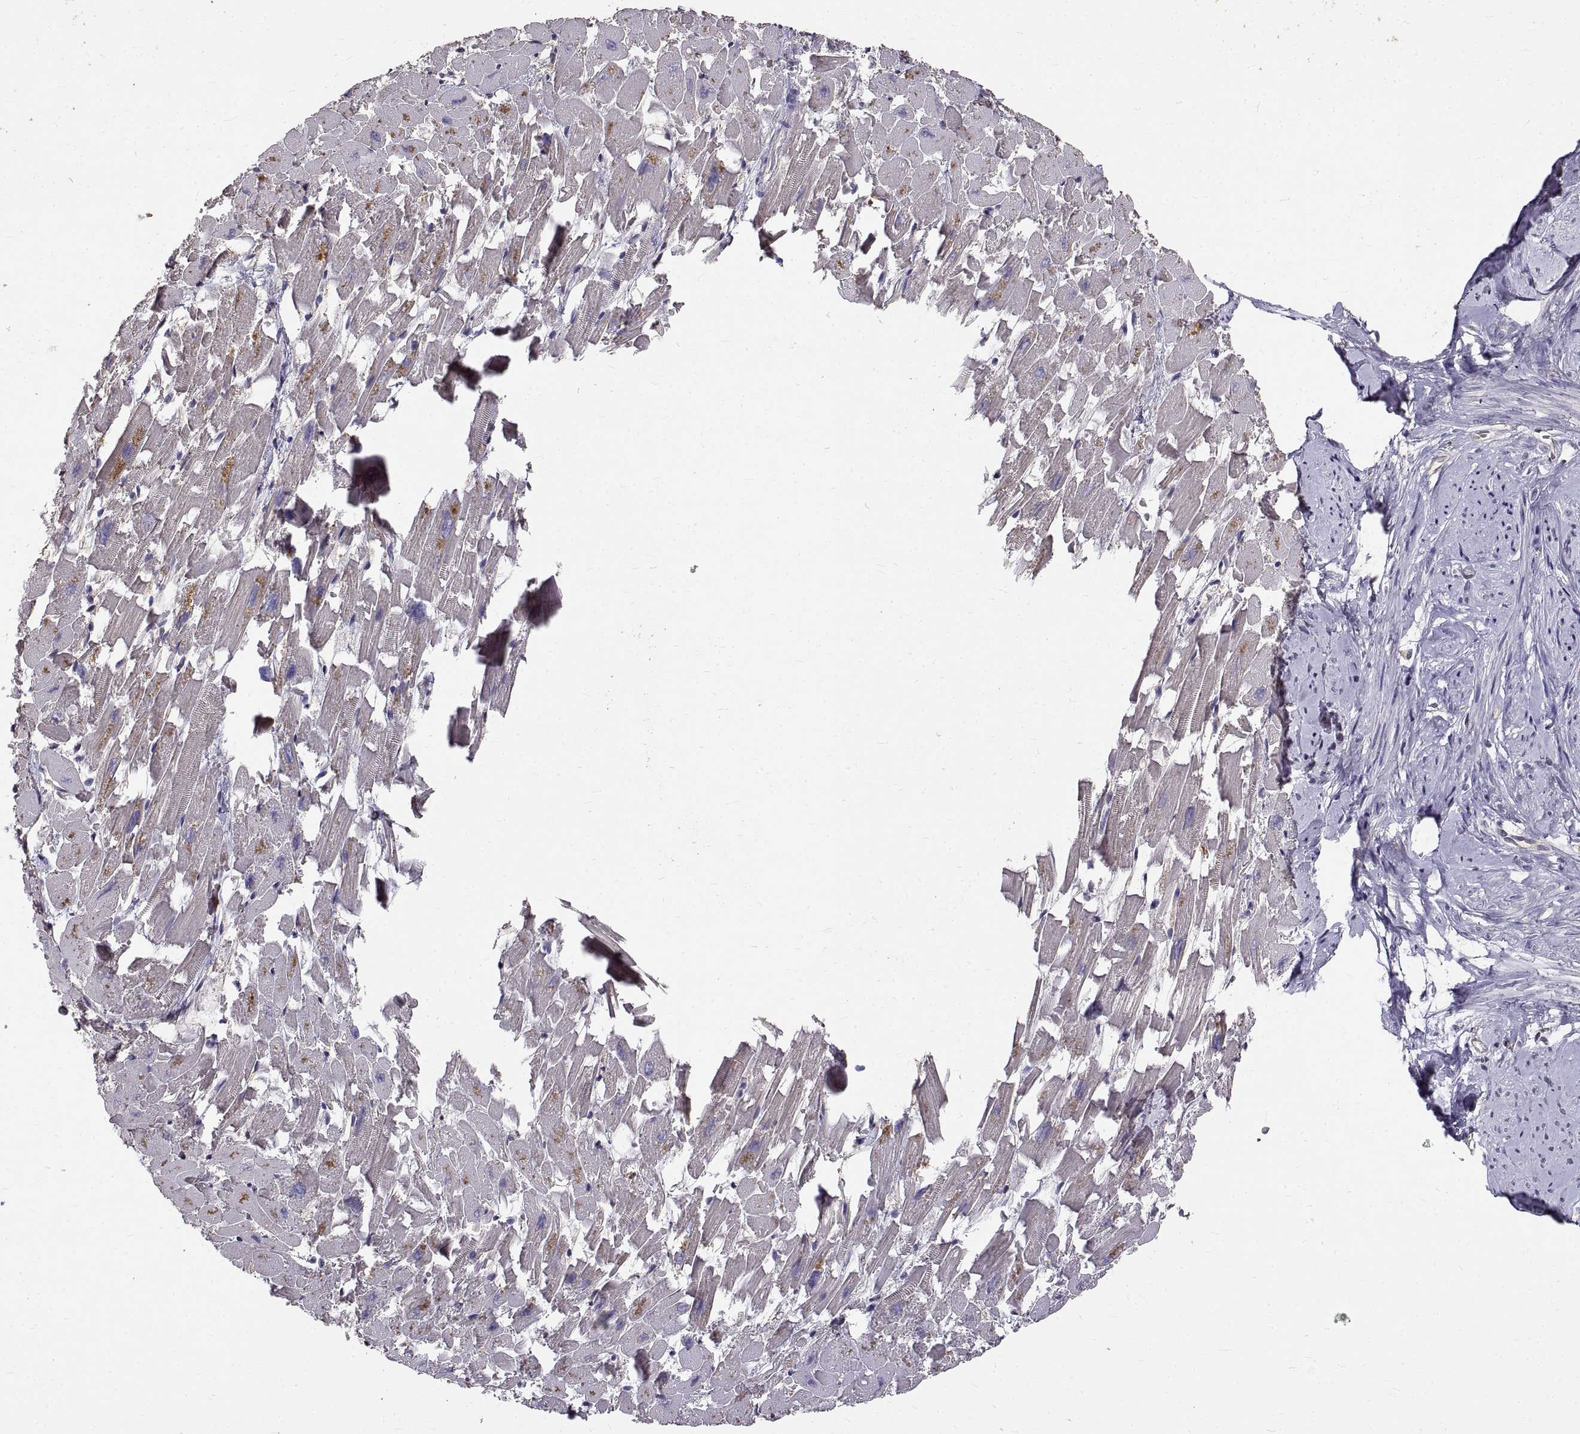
{"staining": {"intensity": "negative", "quantity": "none", "location": "none"}, "tissue": "heart muscle", "cell_type": "Cardiomyocytes", "image_type": "normal", "snomed": [{"axis": "morphology", "description": "Normal tissue, NOS"}, {"axis": "topography", "description": "Heart"}], "caption": "Immunohistochemistry photomicrograph of benign human heart muscle stained for a protein (brown), which shows no expression in cardiomyocytes. Nuclei are stained in blue.", "gene": "PEA15", "patient": {"sex": "female", "age": 64}}